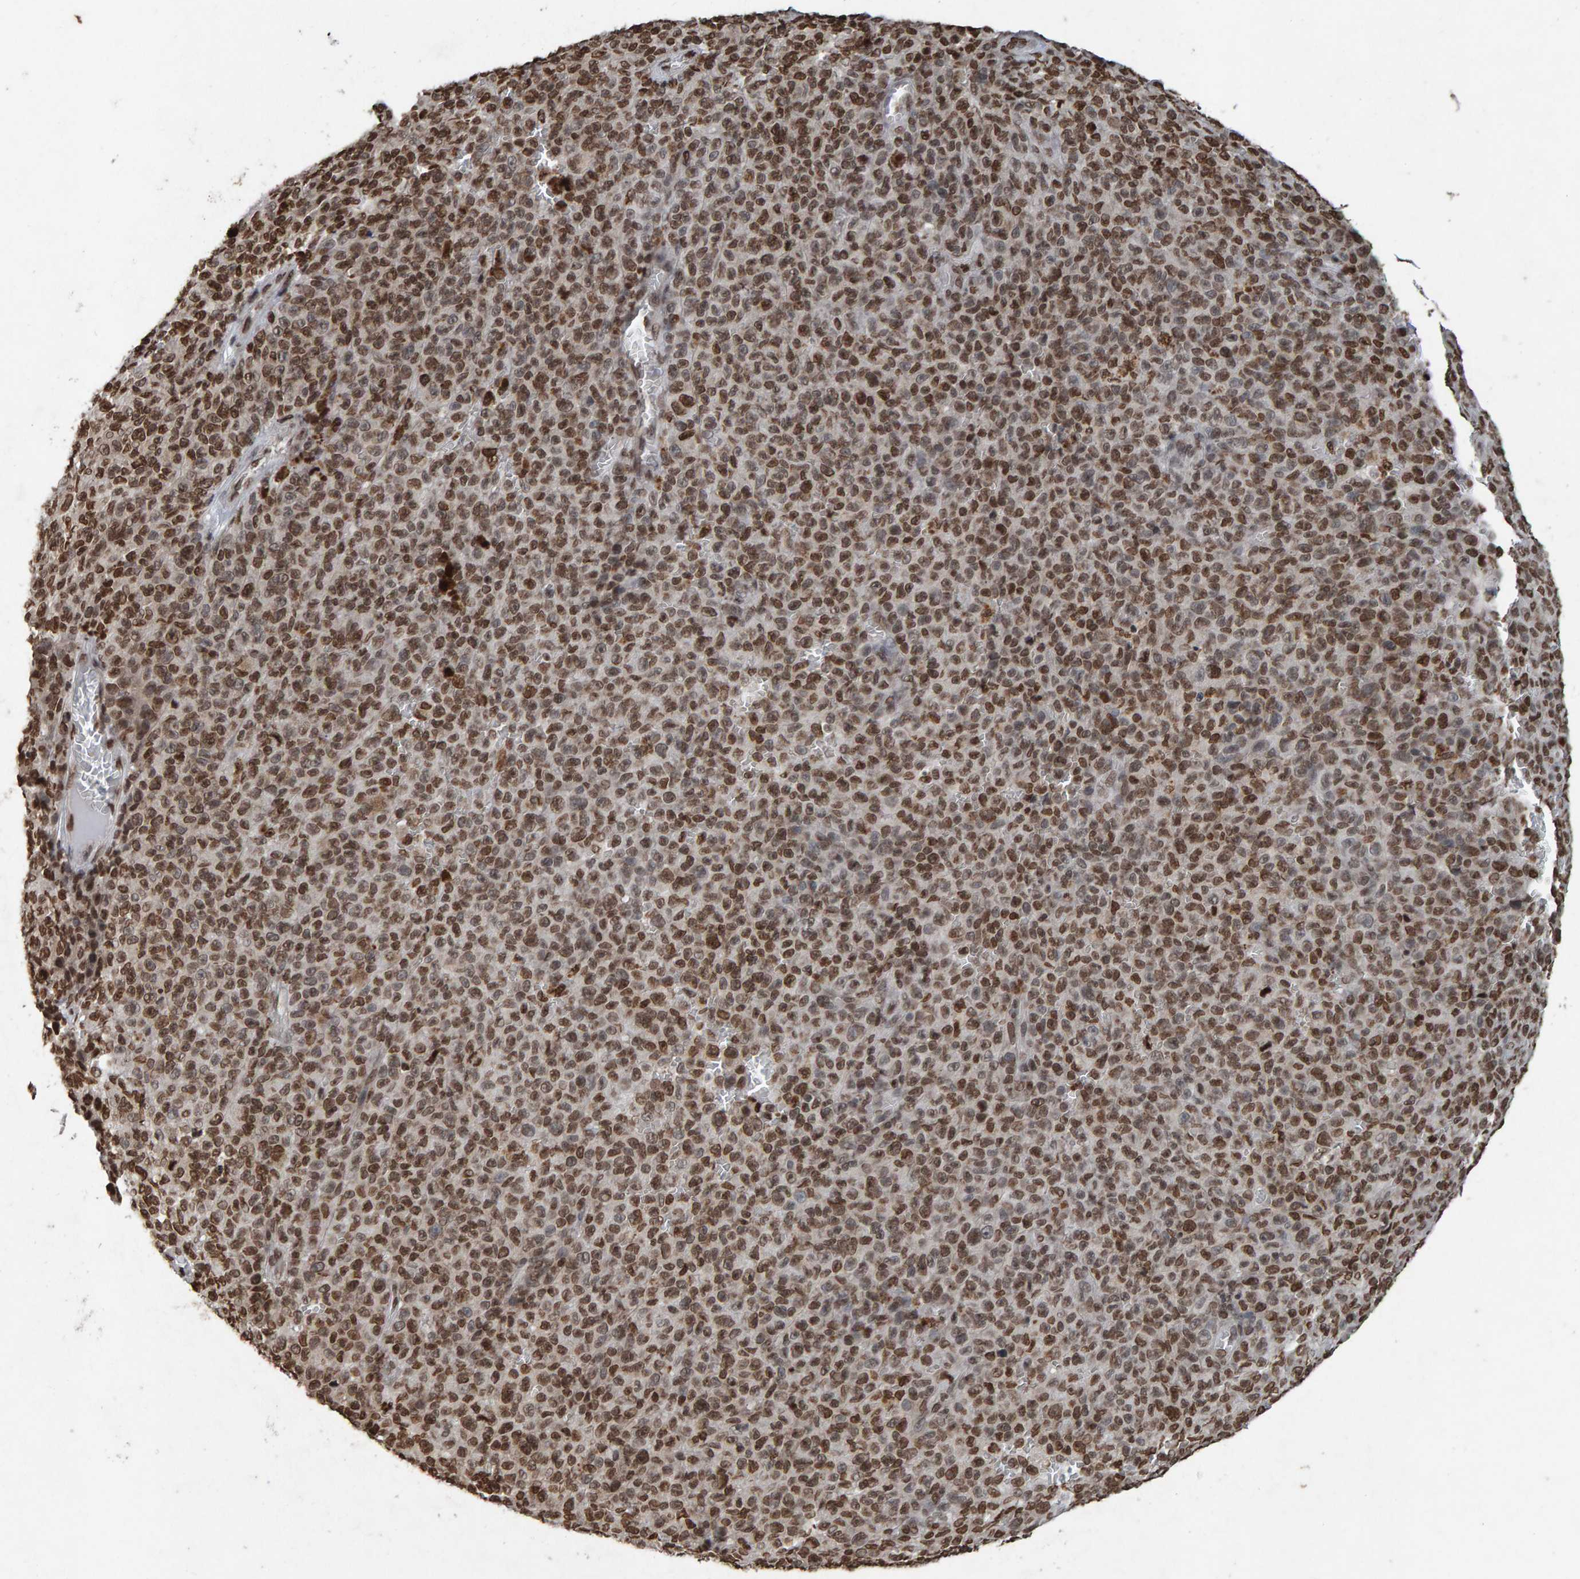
{"staining": {"intensity": "moderate", "quantity": ">75%", "location": "nuclear"}, "tissue": "melanoma", "cell_type": "Tumor cells", "image_type": "cancer", "snomed": [{"axis": "morphology", "description": "Malignant melanoma, NOS"}, {"axis": "topography", "description": "Skin"}], "caption": "Immunohistochemistry (DAB (3,3'-diaminobenzidine)) staining of human malignant melanoma demonstrates moderate nuclear protein expression in approximately >75% of tumor cells.", "gene": "H2AZ1", "patient": {"sex": "female", "age": 82}}